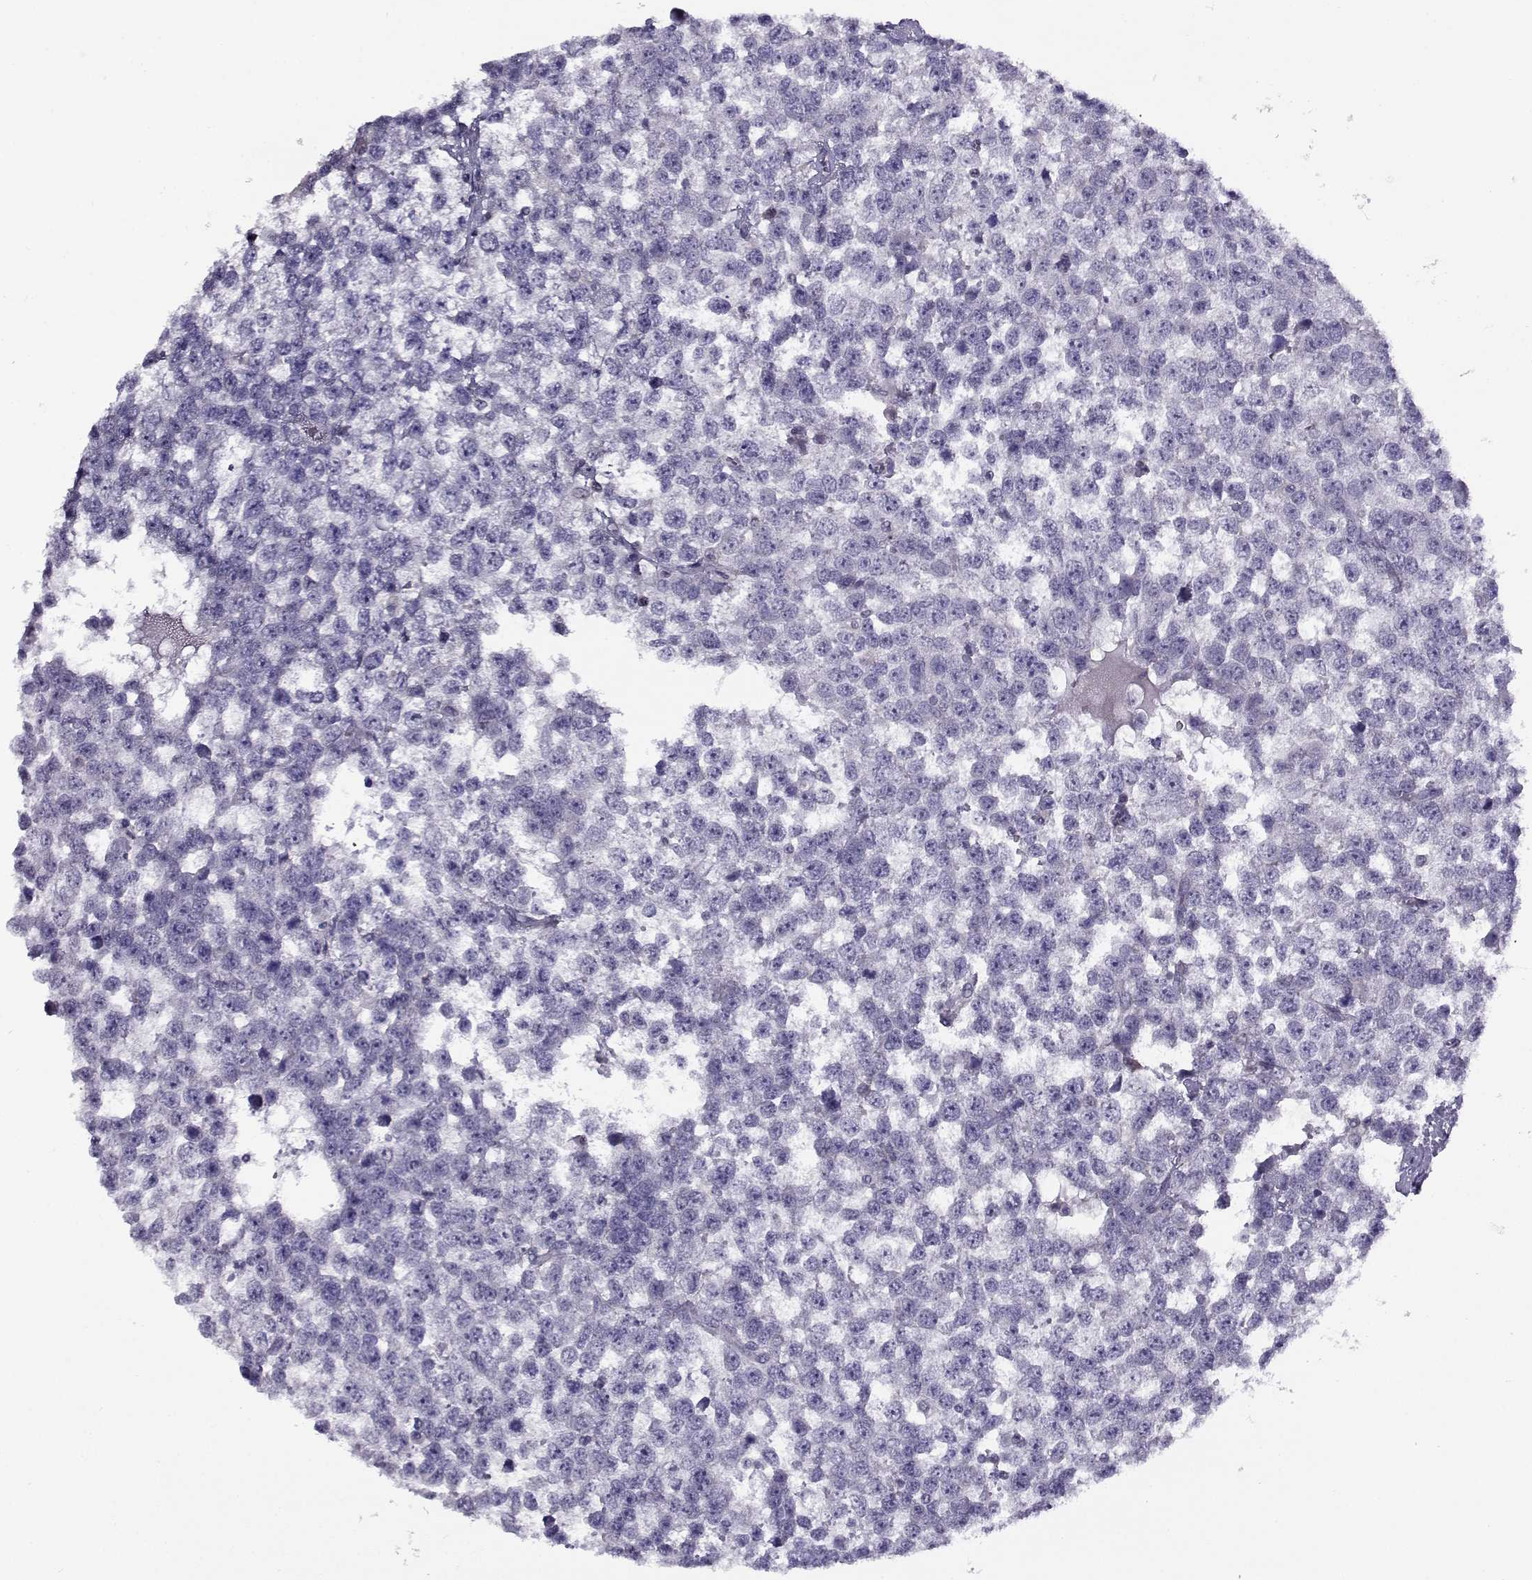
{"staining": {"intensity": "negative", "quantity": "none", "location": "none"}, "tissue": "testis cancer", "cell_type": "Tumor cells", "image_type": "cancer", "snomed": [{"axis": "morphology", "description": "Normal tissue, NOS"}, {"axis": "morphology", "description": "Seminoma, NOS"}, {"axis": "topography", "description": "Testis"}, {"axis": "topography", "description": "Epididymis"}], "caption": "High magnification brightfield microscopy of testis cancer (seminoma) stained with DAB (brown) and counterstained with hematoxylin (blue): tumor cells show no significant staining. (DAB immunohistochemistry (IHC), high magnification).", "gene": "FEZF1", "patient": {"sex": "male", "age": 34}}